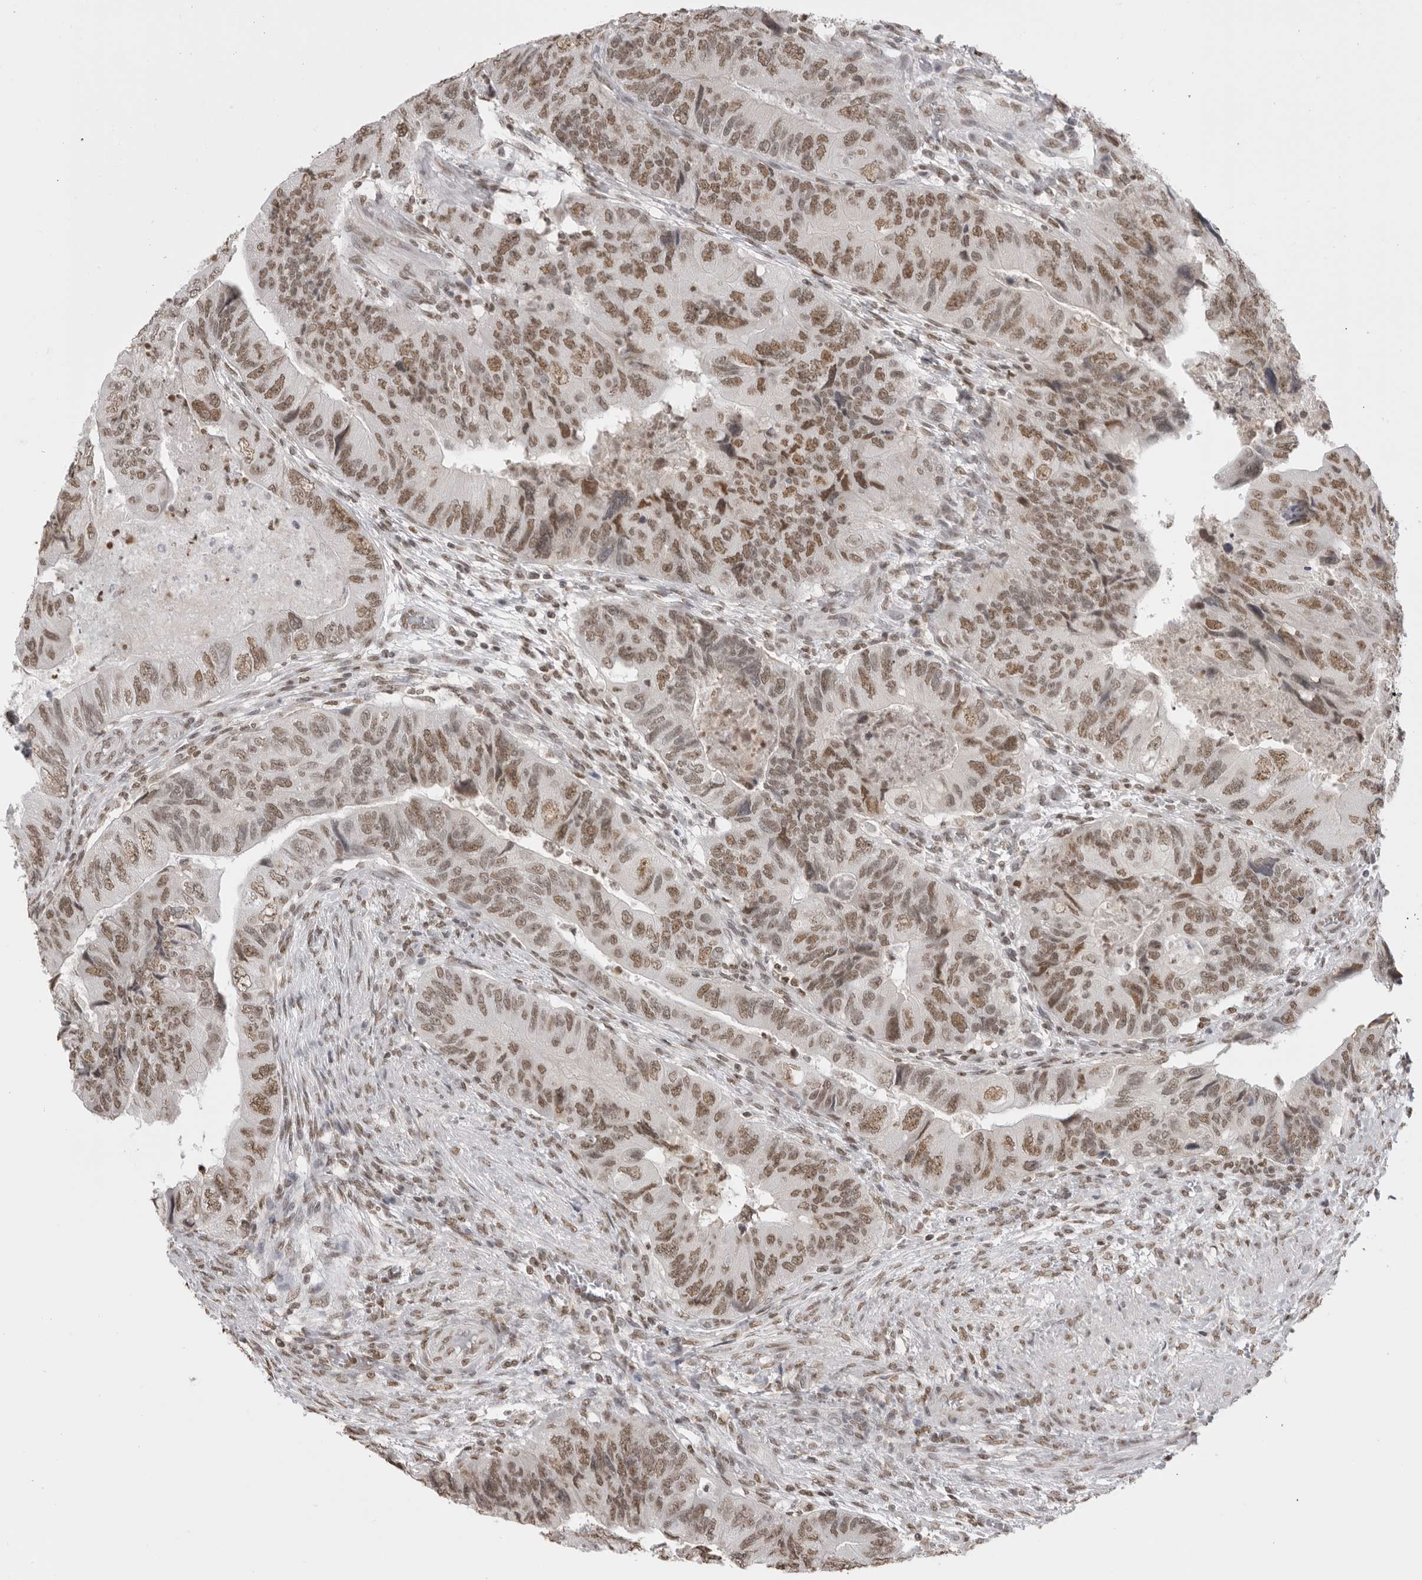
{"staining": {"intensity": "moderate", "quantity": ">75%", "location": "nuclear"}, "tissue": "colorectal cancer", "cell_type": "Tumor cells", "image_type": "cancer", "snomed": [{"axis": "morphology", "description": "Adenocarcinoma, NOS"}, {"axis": "topography", "description": "Rectum"}], "caption": "Colorectal adenocarcinoma stained for a protein (brown) displays moderate nuclear positive positivity in approximately >75% of tumor cells.", "gene": "RPA2", "patient": {"sex": "male", "age": 63}}